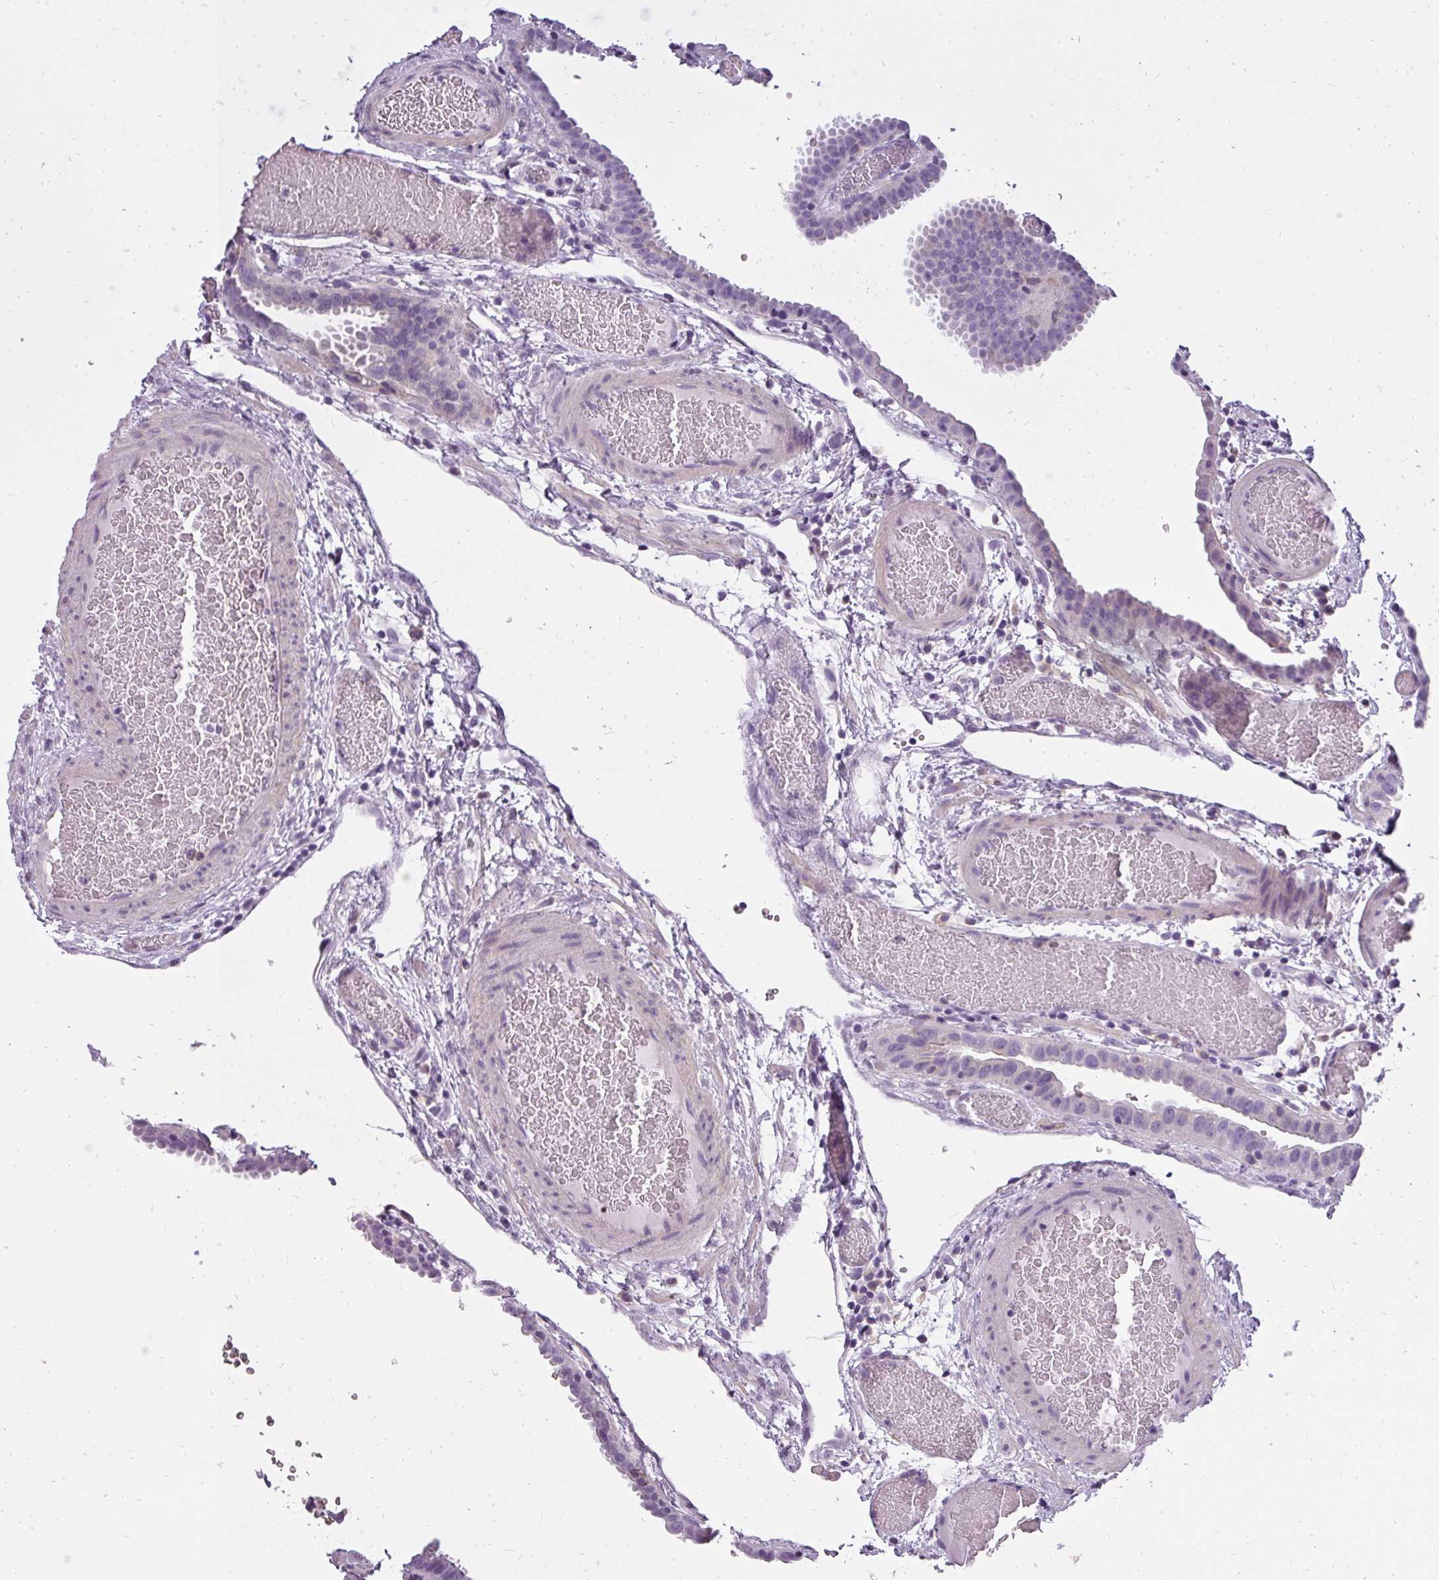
{"staining": {"intensity": "negative", "quantity": "none", "location": "none"}, "tissue": "fallopian tube", "cell_type": "Glandular cells", "image_type": "normal", "snomed": [{"axis": "morphology", "description": "Normal tissue, NOS"}, {"axis": "topography", "description": "Fallopian tube"}], "caption": "IHC image of normal fallopian tube stained for a protein (brown), which demonstrates no positivity in glandular cells. Nuclei are stained in blue.", "gene": "ATP6V1D", "patient": {"sex": "female", "age": 37}}